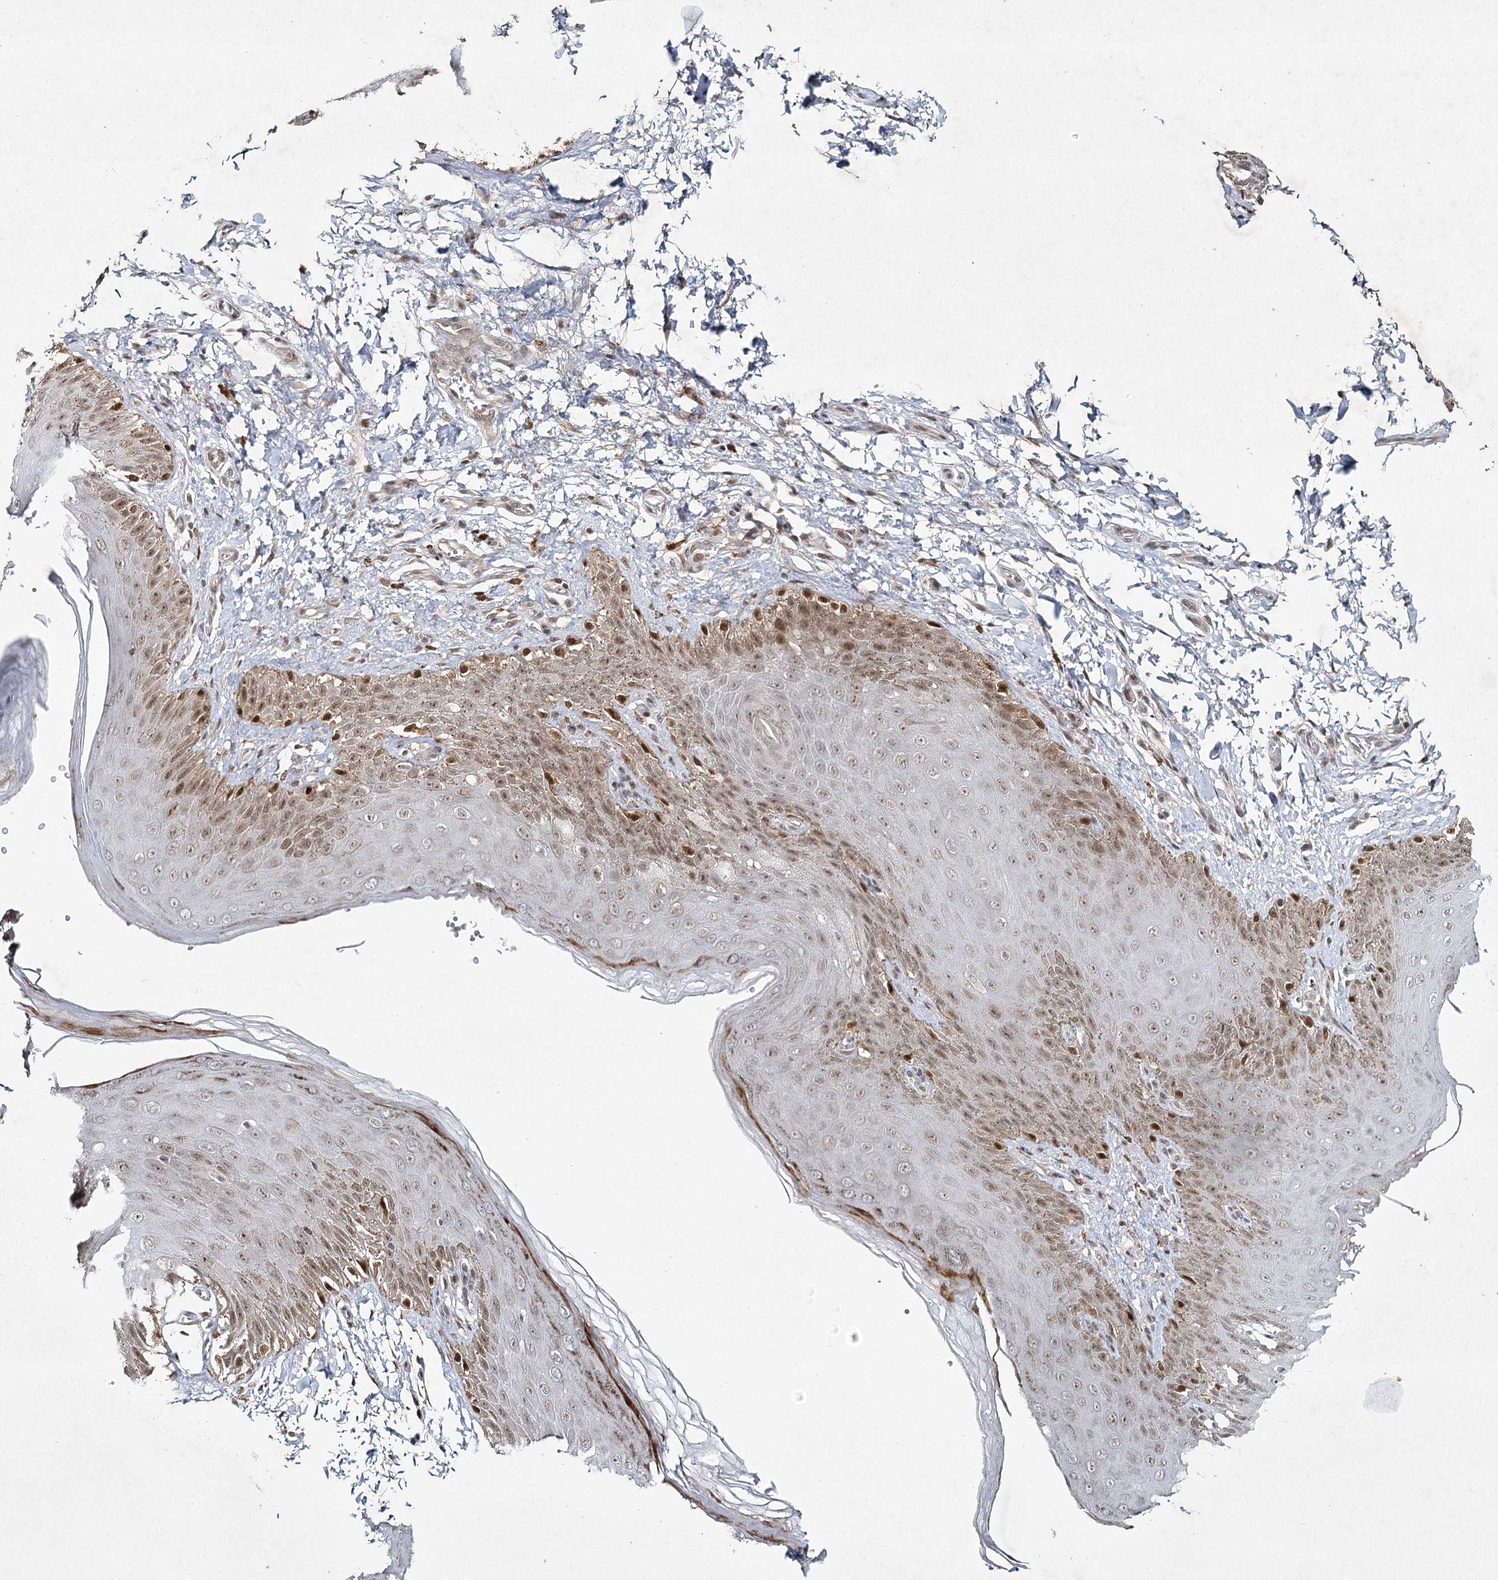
{"staining": {"intensity": "moderate", "quantity": "25%-75%", "location": "cytoplasmic/membranous,nuclear"}, "tissue": "skin", "cell_type": "Epidermal cells", "image_type": "normal", "snomed": [{"axis": "morphology", "description": "Normal tissue, NOS"}, {"axis": "topography", "description": "Anal"}], "caption": "IHC (DAB) staining of normal human skin demonstrates moderate cytoplasmic/membranous,nuclear protein positivity in approximately 25%-75% of epidermal cells.", "gene": "DCUN1D4", "patient": {"sex": "male", "age": 44}}